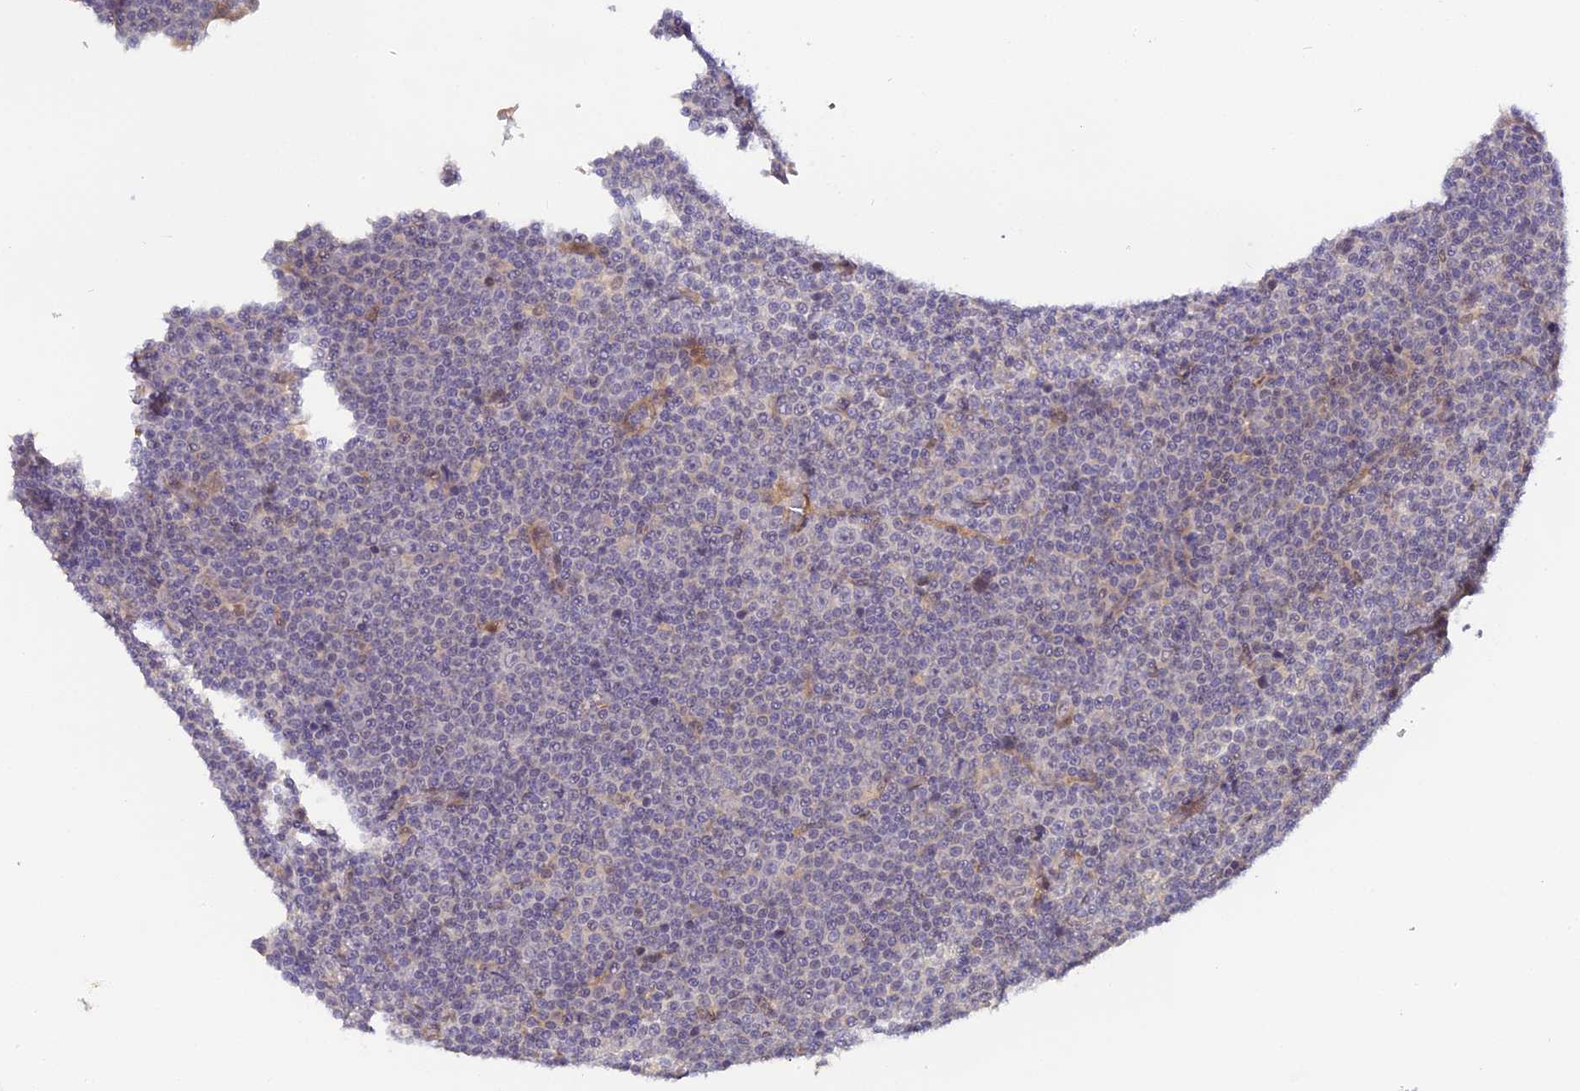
{"staining": {"intensity": "negative", "quantity": "none", "location": "none"}, "tissue": "lymphoma", "cell_type": "Tumor cells", "image_type": "cancer", "snomed": [{"axis": "morphology", "description": "Malignant lymphoma, non-Hodgkin's type, Low grade"}, {"axis": "topography", "description": "Lymph node"}], "caption": "Immunohistochemistry micrograph of lymphoma stained for a protein (brown), which demonstrates no positivity in tumor cells. (DAB immunohistochemistry, high magnification).", "gene": "IMPACT", "patient": {"sex": "female", "age": 67}}